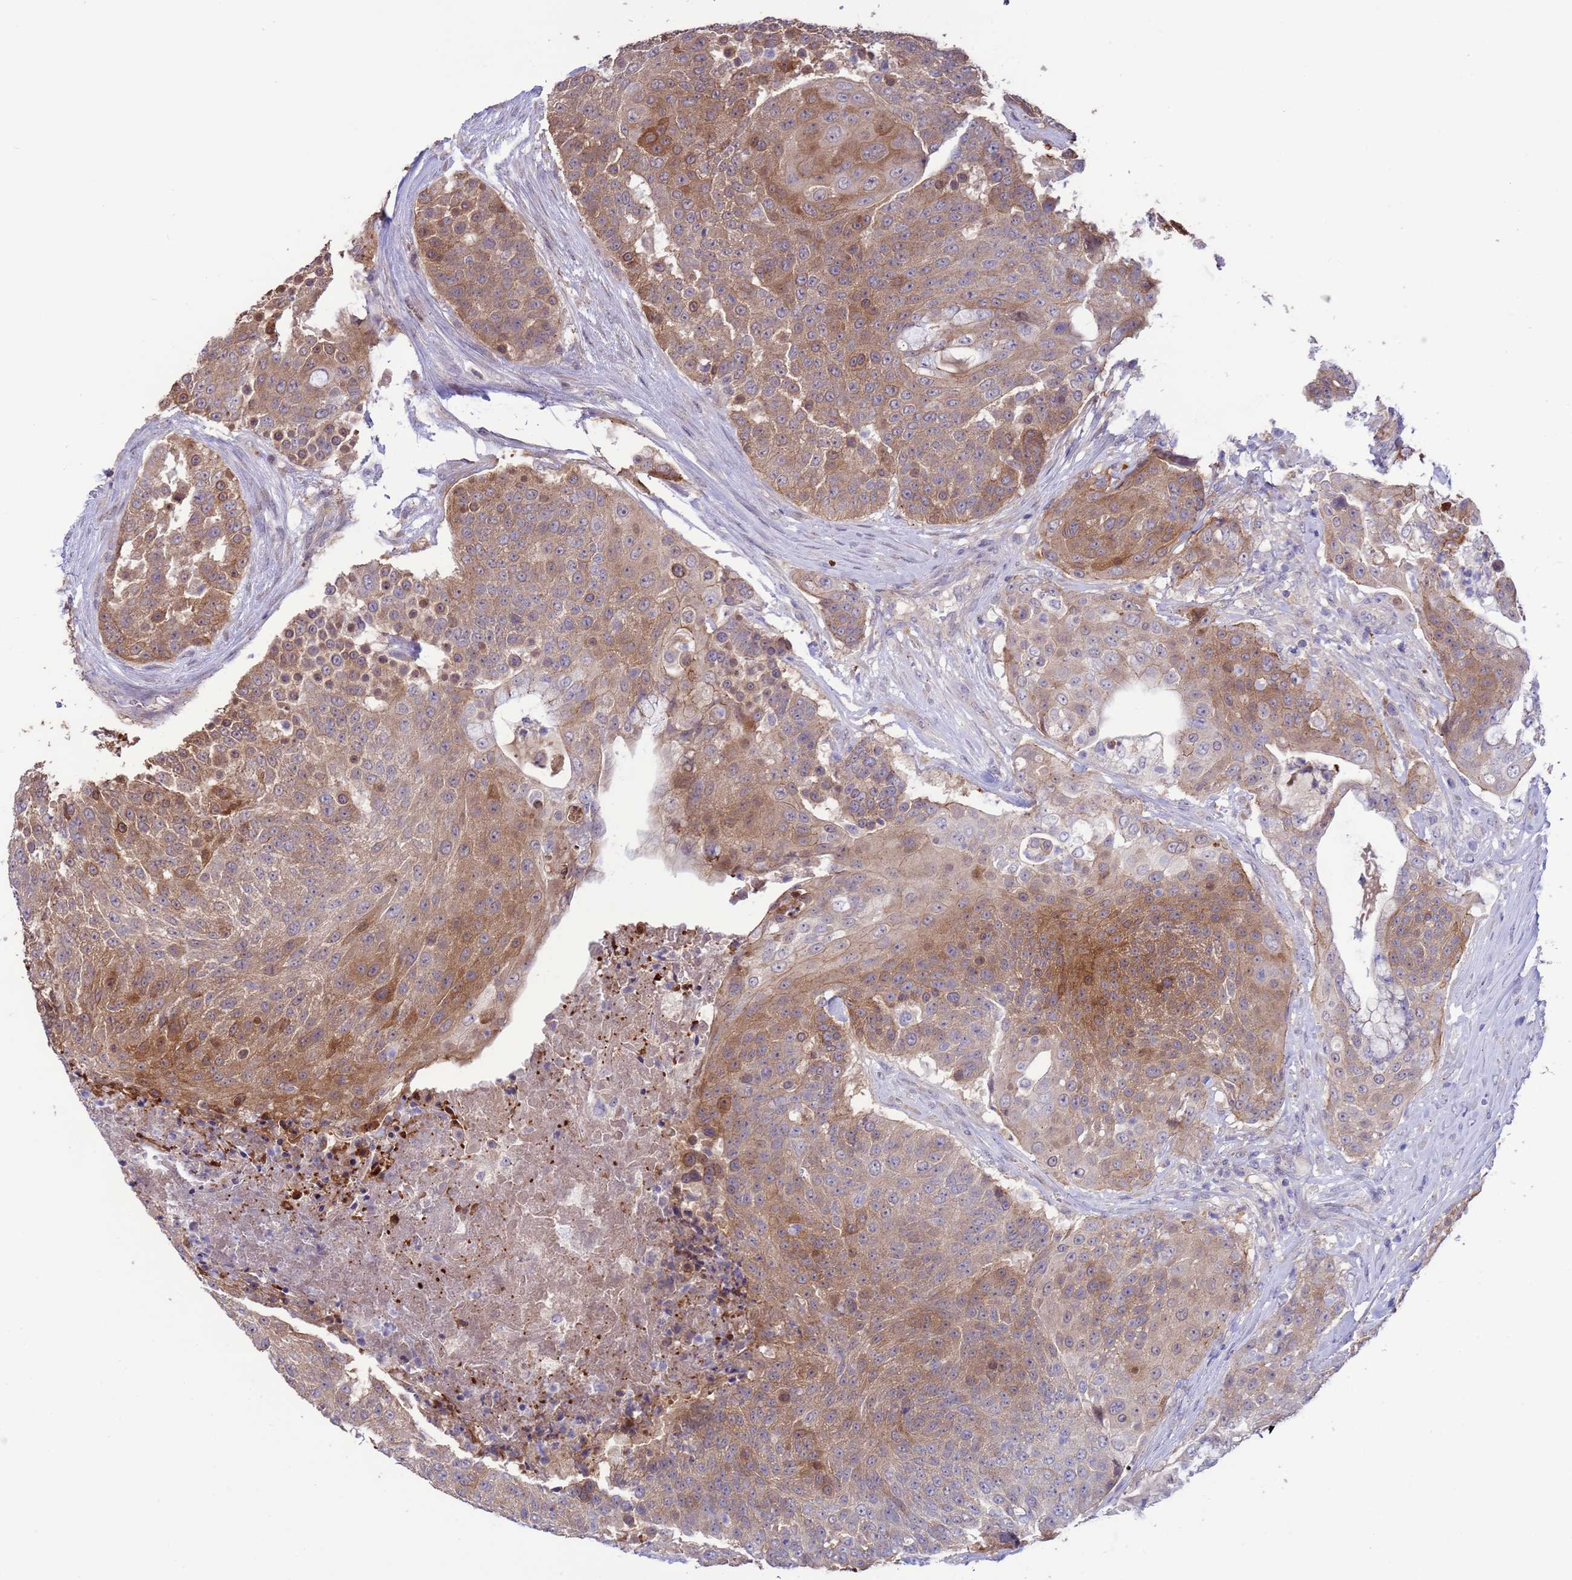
{"staining": {"intensity": "moderate", "quantity": "25%-75%", "location": "cytoplasmic/membranous"}, "tissue": "urothelial cancer", "cell_type": "Tumor cells", "image_type": "cancer", "snomed": [{"axis": "morphology", "description": "Urothelial carcinoma, High grade"}, {"axis": "topography", "description": "Urinary bladder"}], "caption": "This is an image of IHC staining of urothelial cancer, which shows moderate expression in the cytoplasmic/membranous of tumor cells.", "gene": "GJA10", "patient": {"sex": "female", "age": 63}}